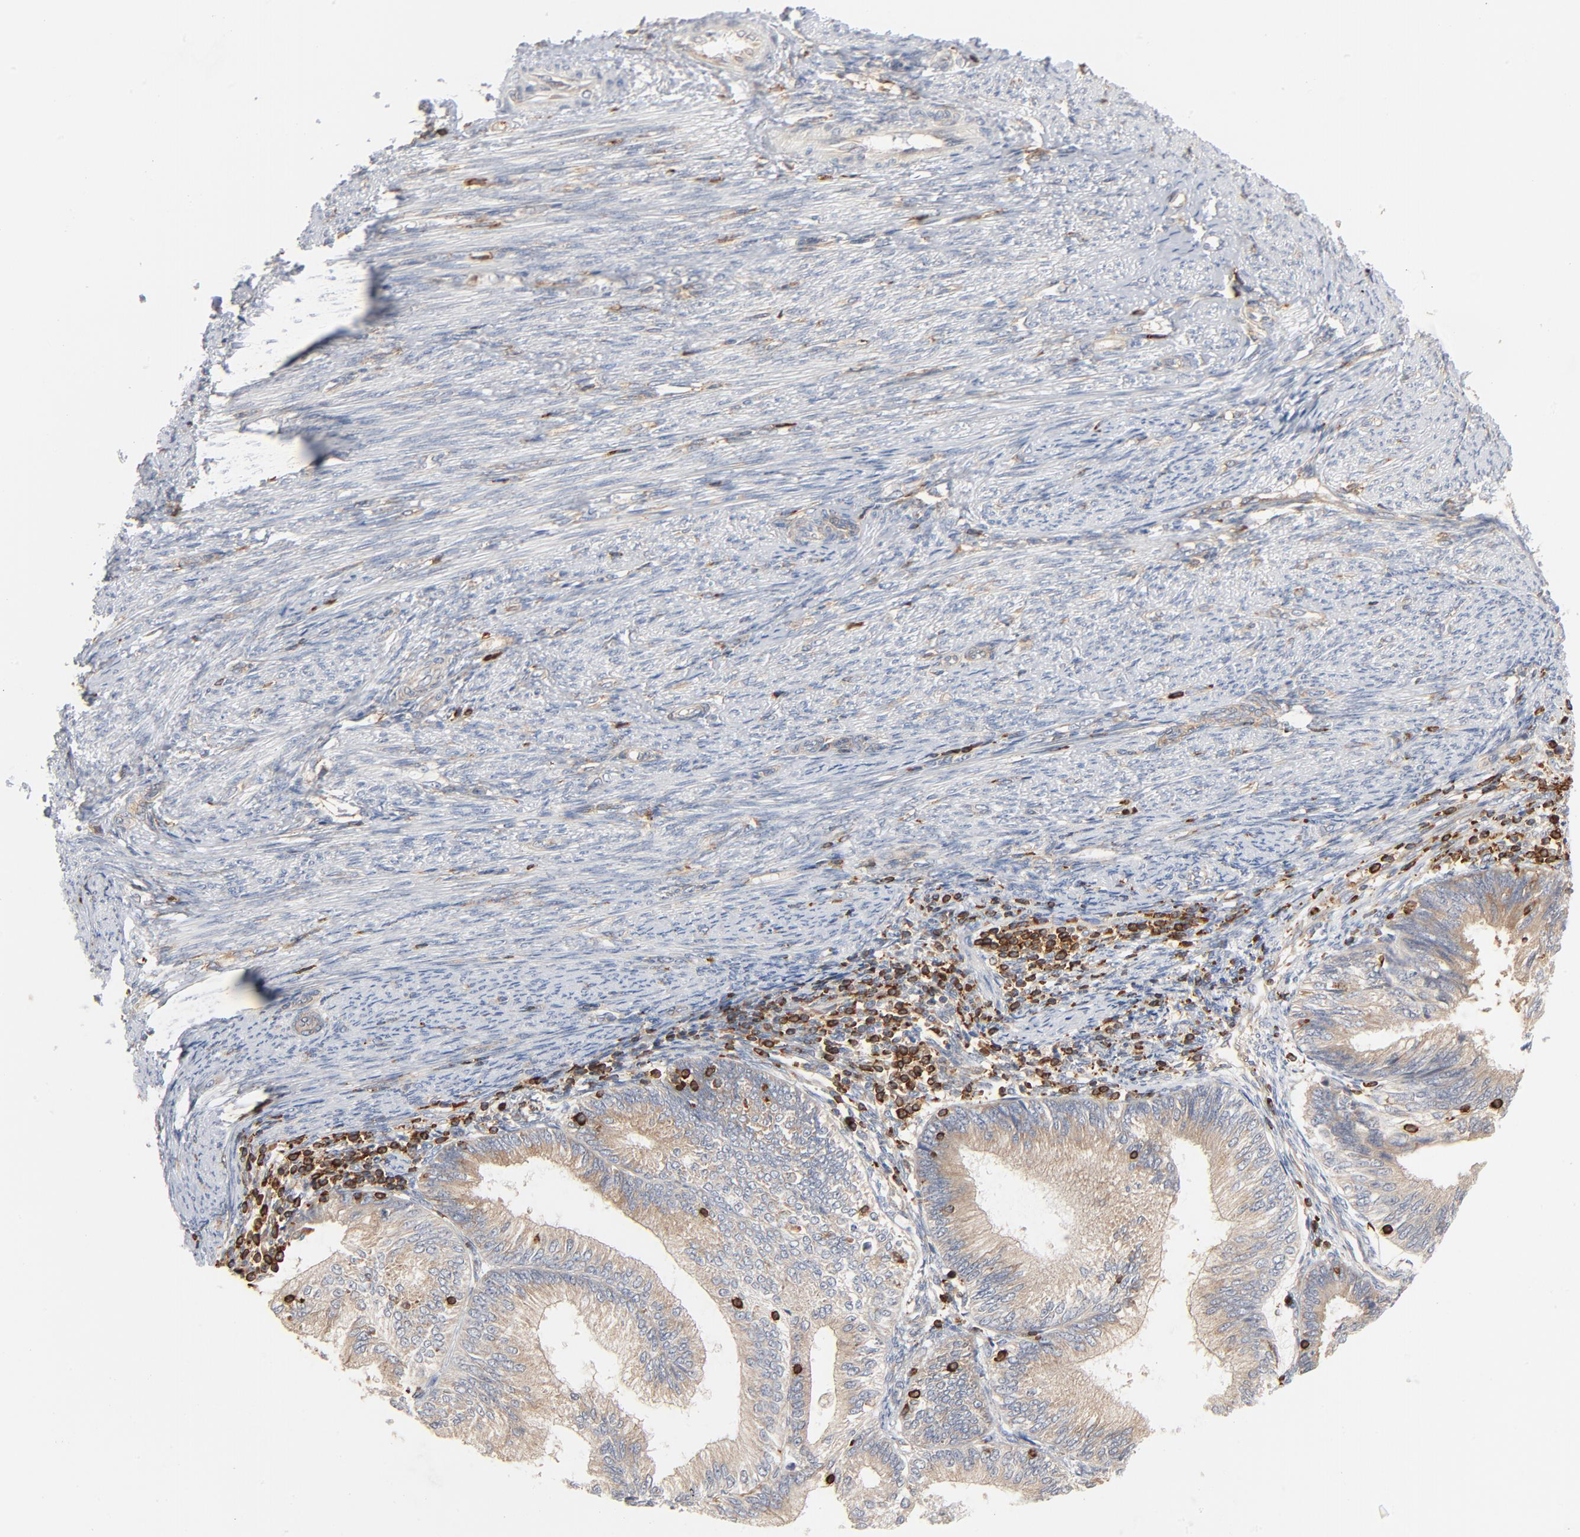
{"staining": {"intensity": "weak", "quantity": ">75%", "location": "cytoplasmic/membranous"}, "tissue": "endometrial cancer", "cell_type": "Tumor cells", "image_type": "cancer", "snomed": [{"axis": "morphology", "description": "Adenocarcinoma, NOS"}, {"axis": "topography", "description": "Endometrium"}], "caption": "Adenocarcinoma (endometrial) stained with a protein marker displays weak staining in tumor cells.", "gene": "SH3KBP1", "patient": {"sex": "female", "age": 55}}